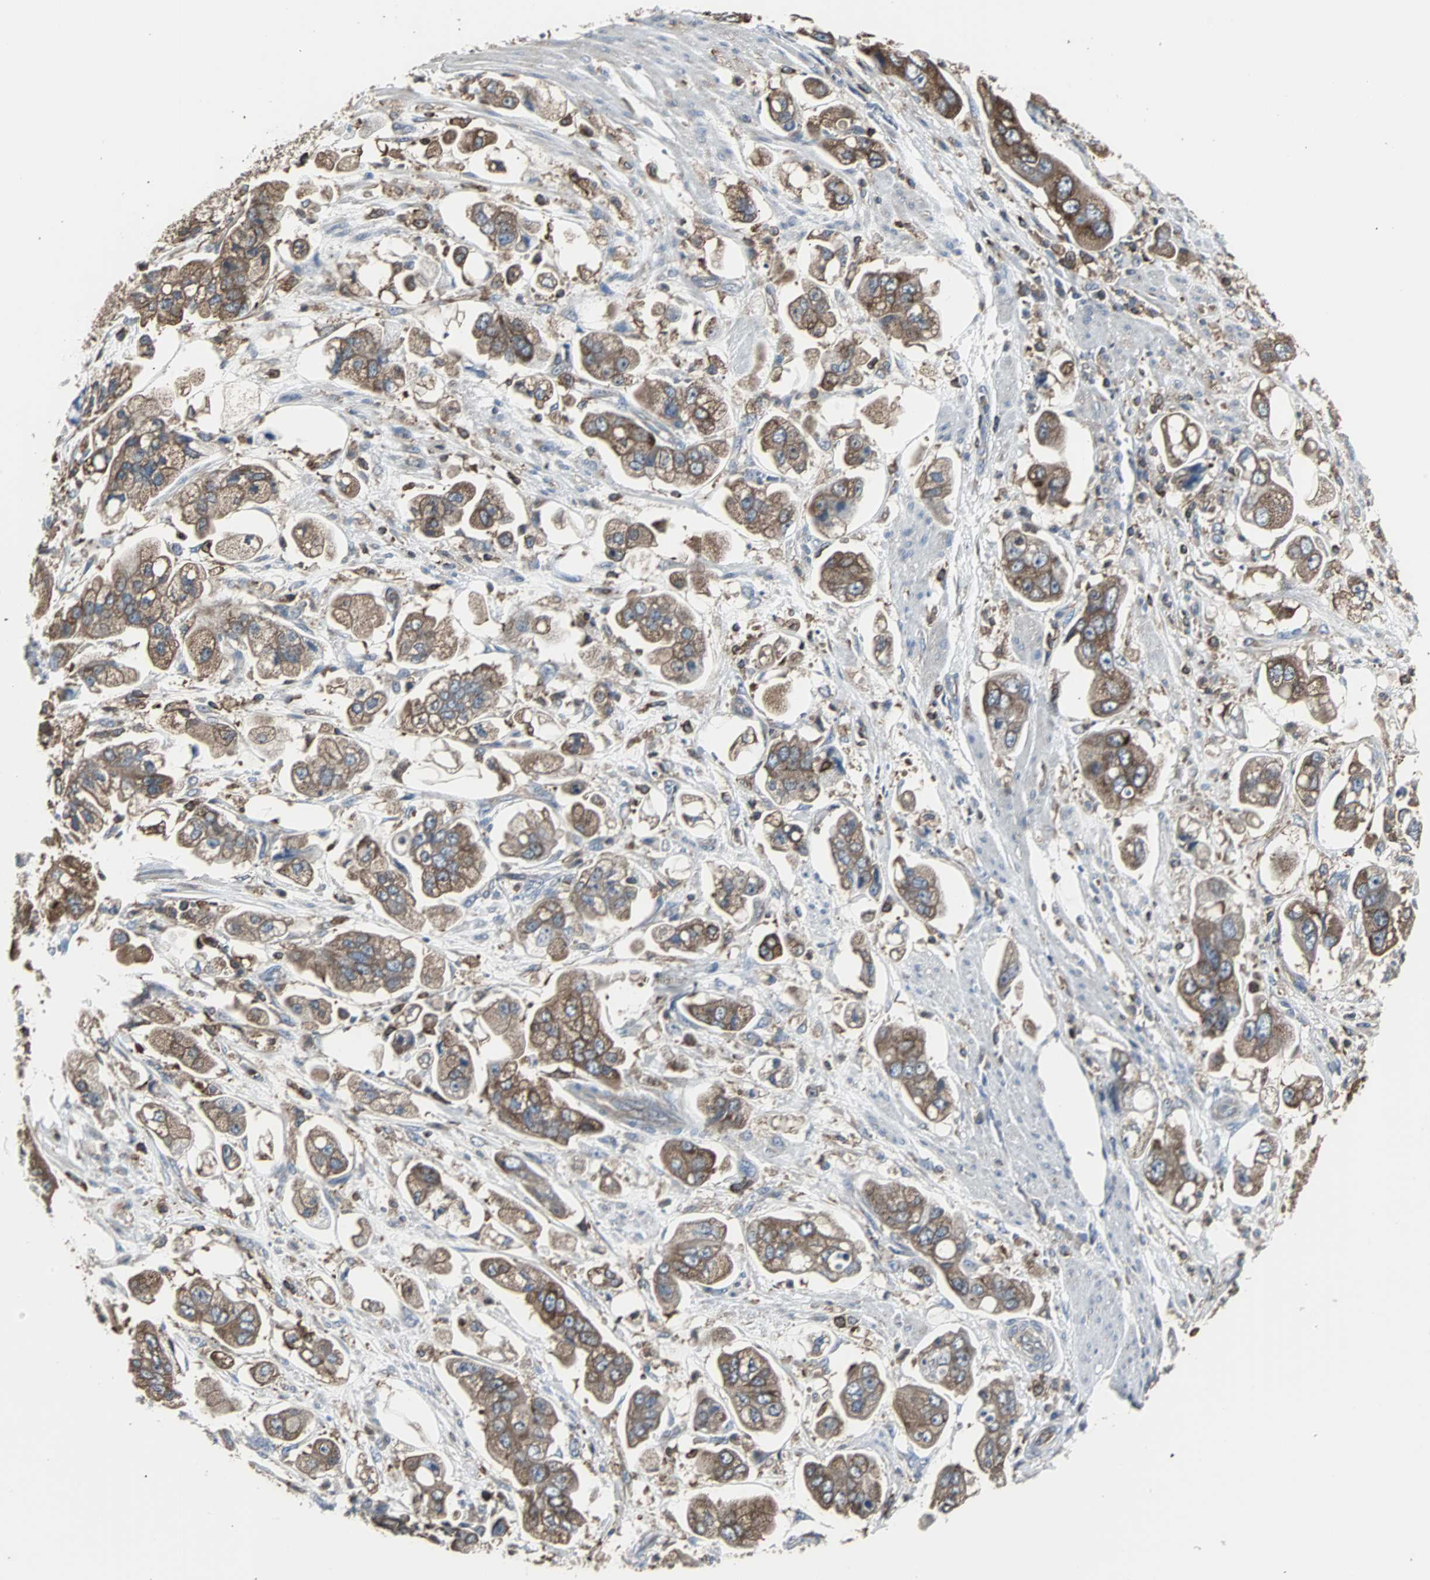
{"staining": {"intensity": "strong", "quantity": ">75%", "location": "cytoplasmic/membranous"}, "tissue": "stomach cancer", "cell_type": "Tumor cells", "image_type": "cancer", "snomed": [{"axis": "morphology", "description": "Adenocarcinoma, NOS"}, {"axis": "topography", "description": "Stomach"}], "caption": "A histopathology image of stomach cancer (adenocarcinoma) stained for a protein demonstrates strong cytoplasmic/membranous brown staining in tumor cells.", "gene": "LRRFIP1", "patient": {"sex": "male", "age": 62}}